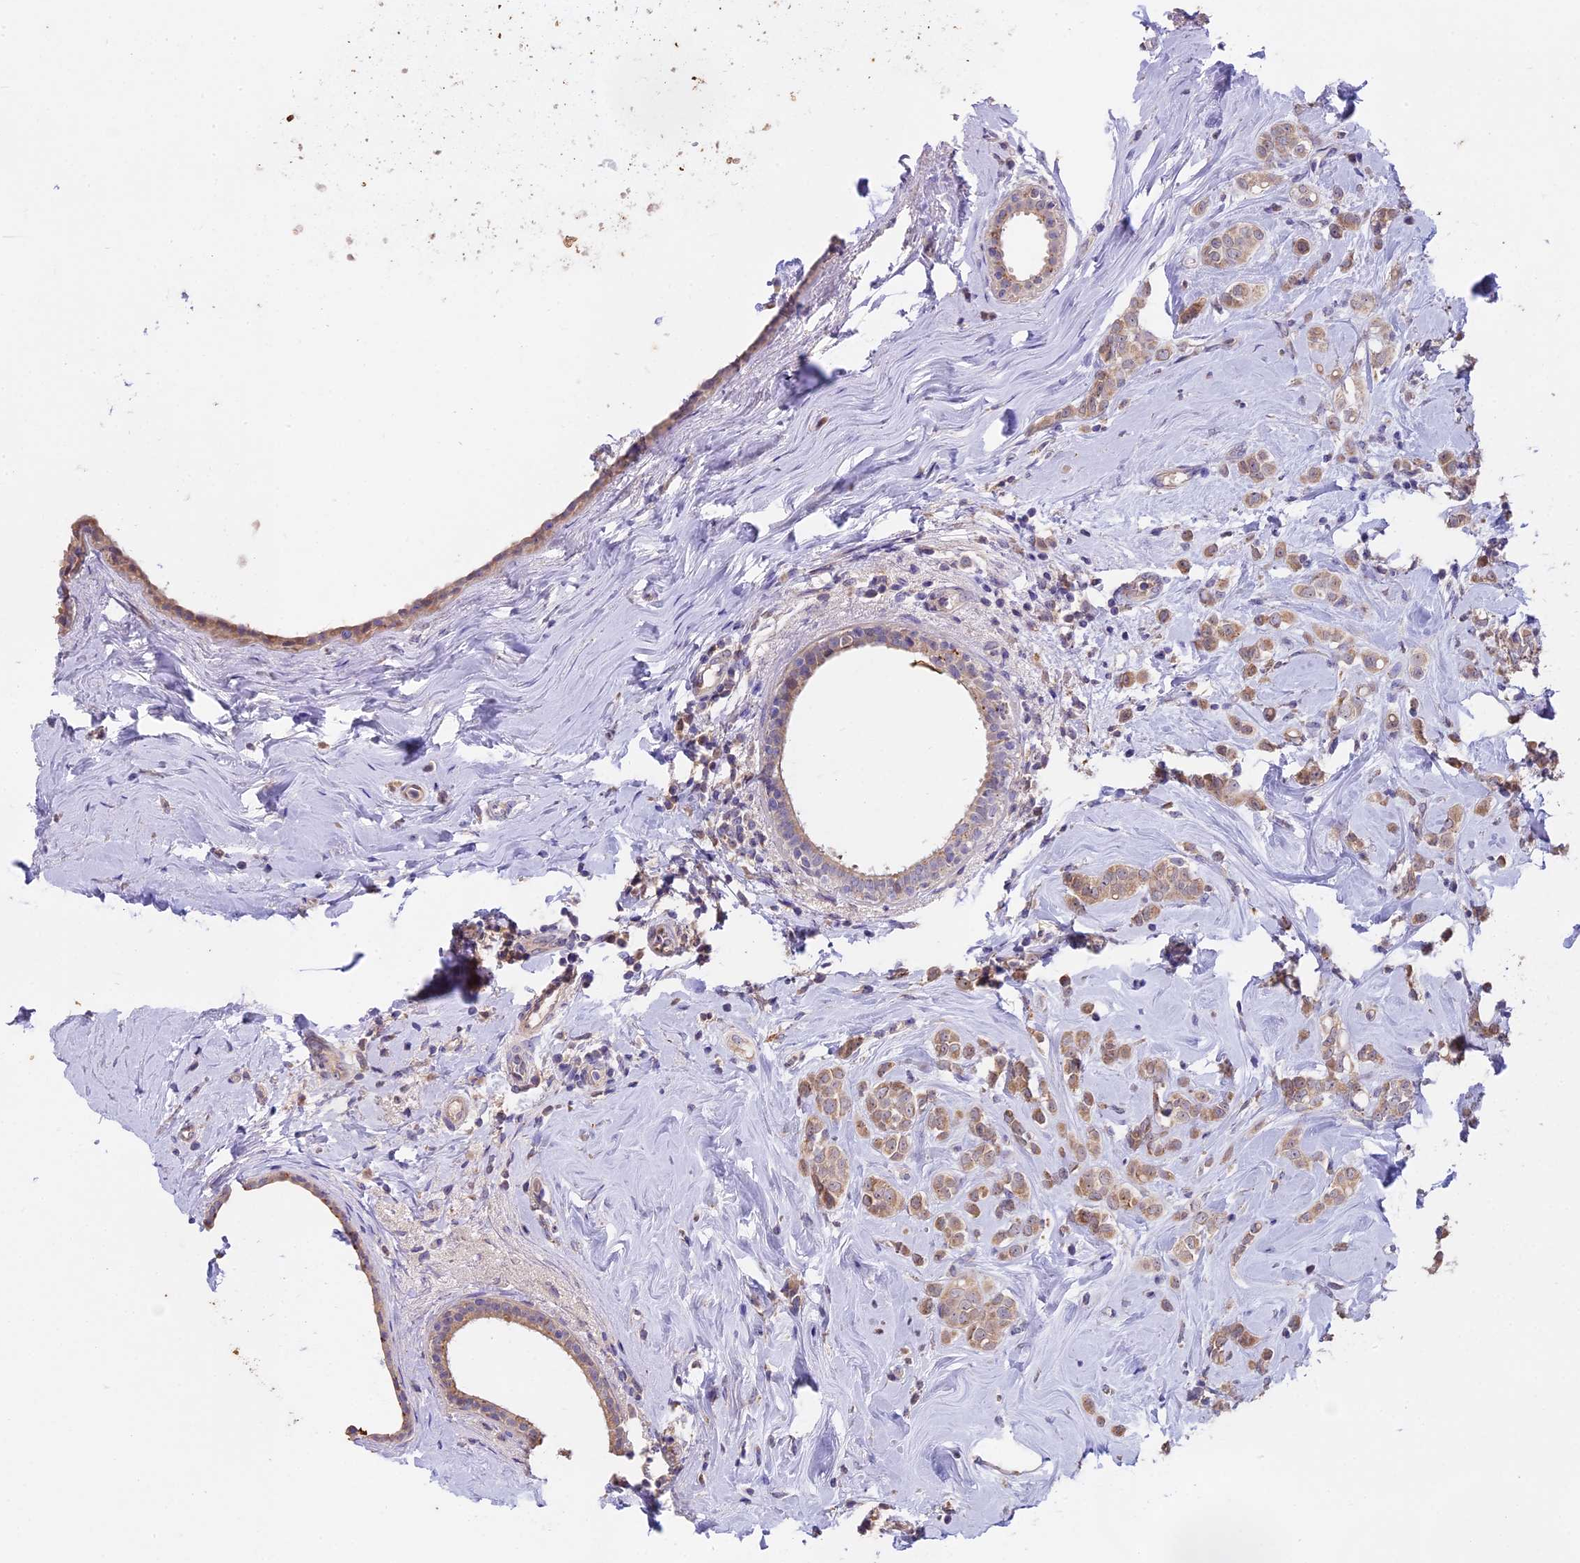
{"staining": {"intensity": "weak", "quantity": ">75%", "location": "cytoplasmic/membranous"}, "tissue": "breast cancer", "cell_type": "Tumor cells", "image_type": "cancer", "snomed": [{"axis": "morphology", "description": "Lobular carcinoma"}, {"axis": "topography", "description": "Breast"}], "caption": "Breast lobular carcinoma was stained to show a protein in brown. There is low levels of weak cytoplasmic/membranous expression in about >75% of tumor cells.", "gene": "MEMO1", "patient": {"sex": "female", "age": 47}}